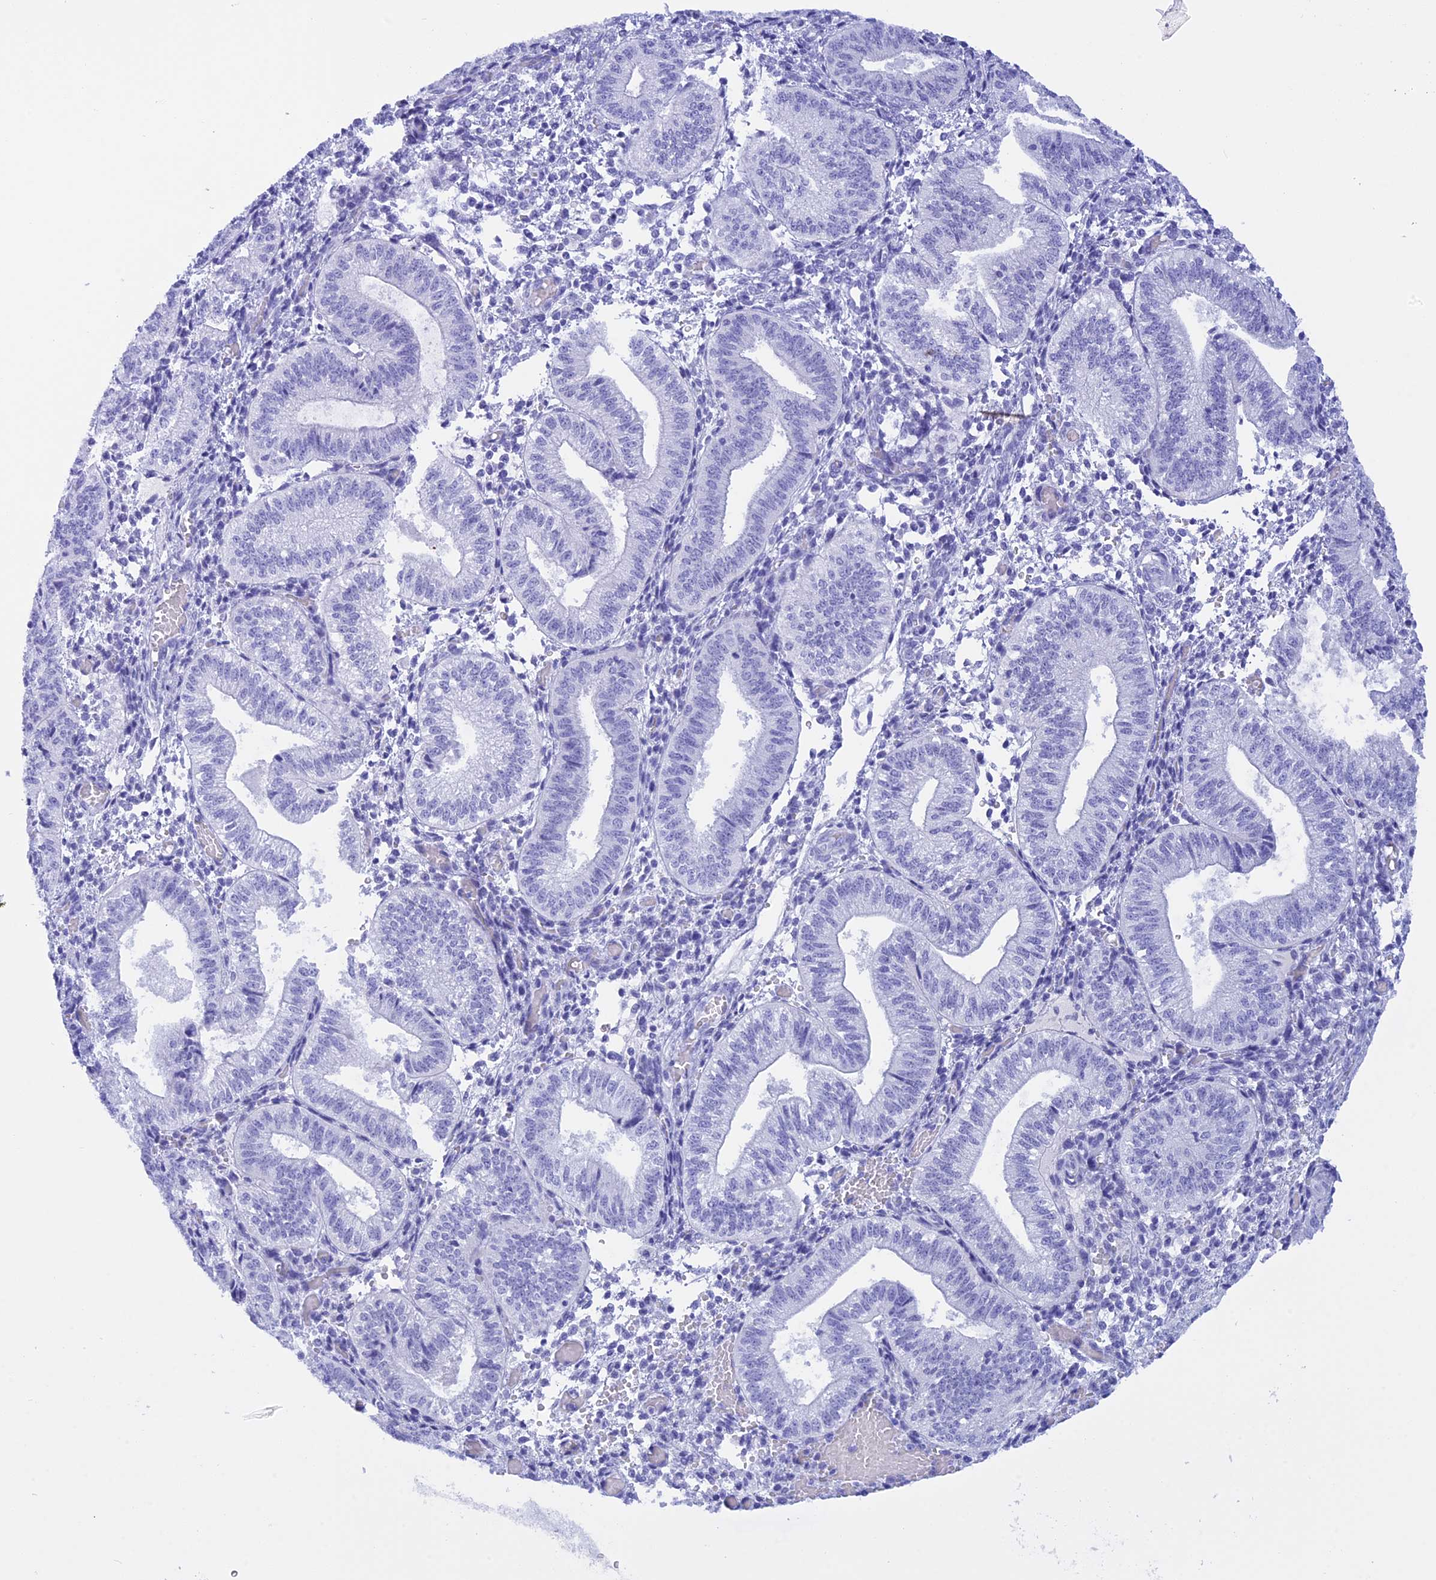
{"staining": {"intensity": "negative", "quantity": "none", "location": "none"}, "tissue": "endometrium", "cell_type": "Cells in endometrial stroma", "image_type": "normal", "snomed": [{"axis": "morphology", "description": "Normal tissue, NOS"}, {"axis": "topography", "description": "Endometrium"}], "caption": "This is an immunohistochemistry image of normal human endometrium. There is no staining in cells in endometrial stroma.", "gene": "BRI3", "patient": {"sex": "female", "age": 34}}